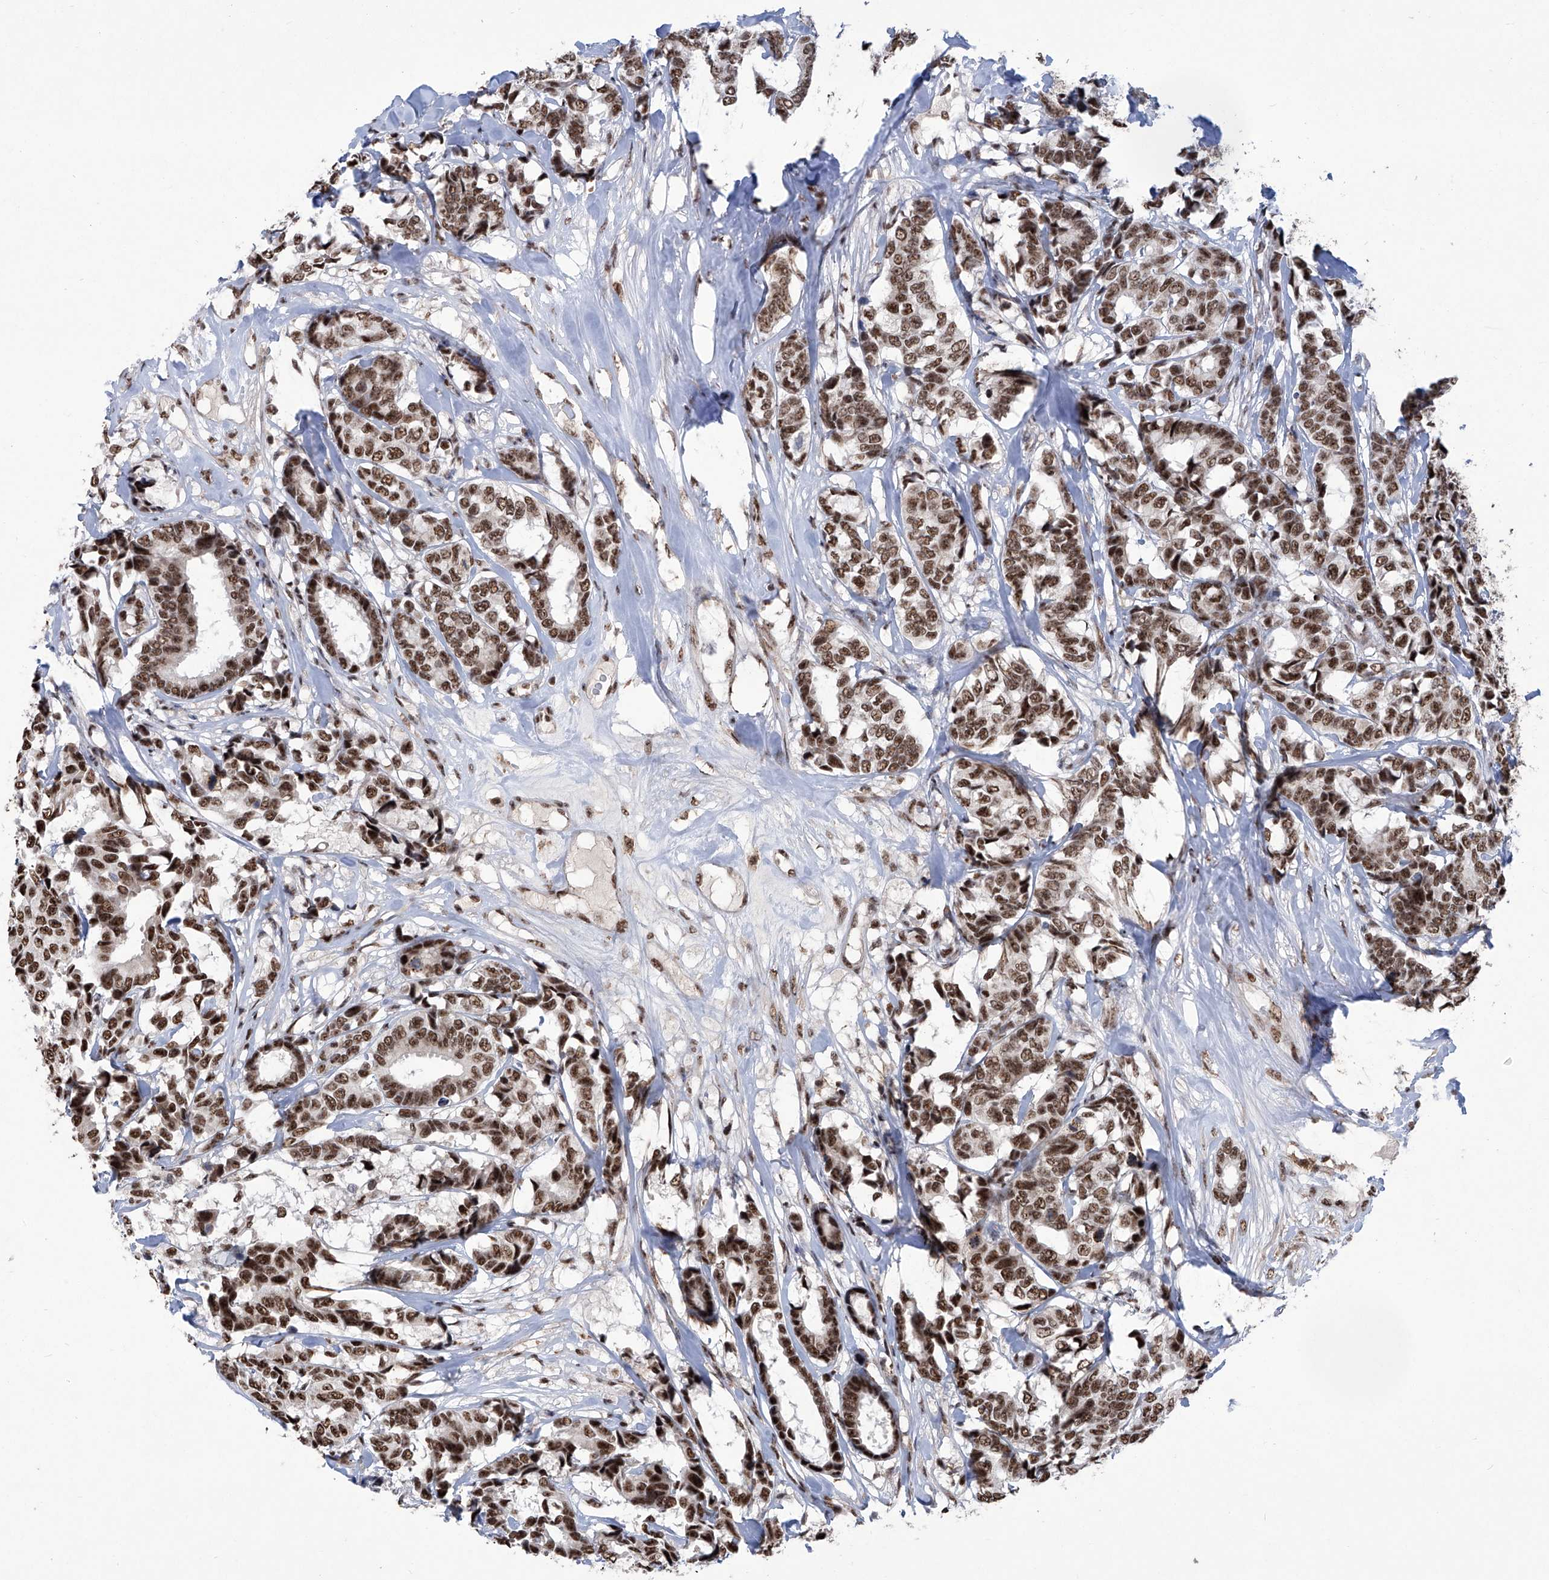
{"staining": {"intensity": "strong", "quantity": ">75%", "location": "nuclear"}, "tissue": "breast cancer", "cell_type": "Tumor cells", "image_type": "cancer", "snomed": [{"axis": "morphology", "description": "Duct carcinoma"}, {"axis": "topography", "description": "Breast"}], "caption": "Brown immunohistochemical staining in breast cancer shows strong nuclear positivity in about >75% of tumor cells.", "gene": "FBXL4", "patient": {"sex": "female", "age": 87}}